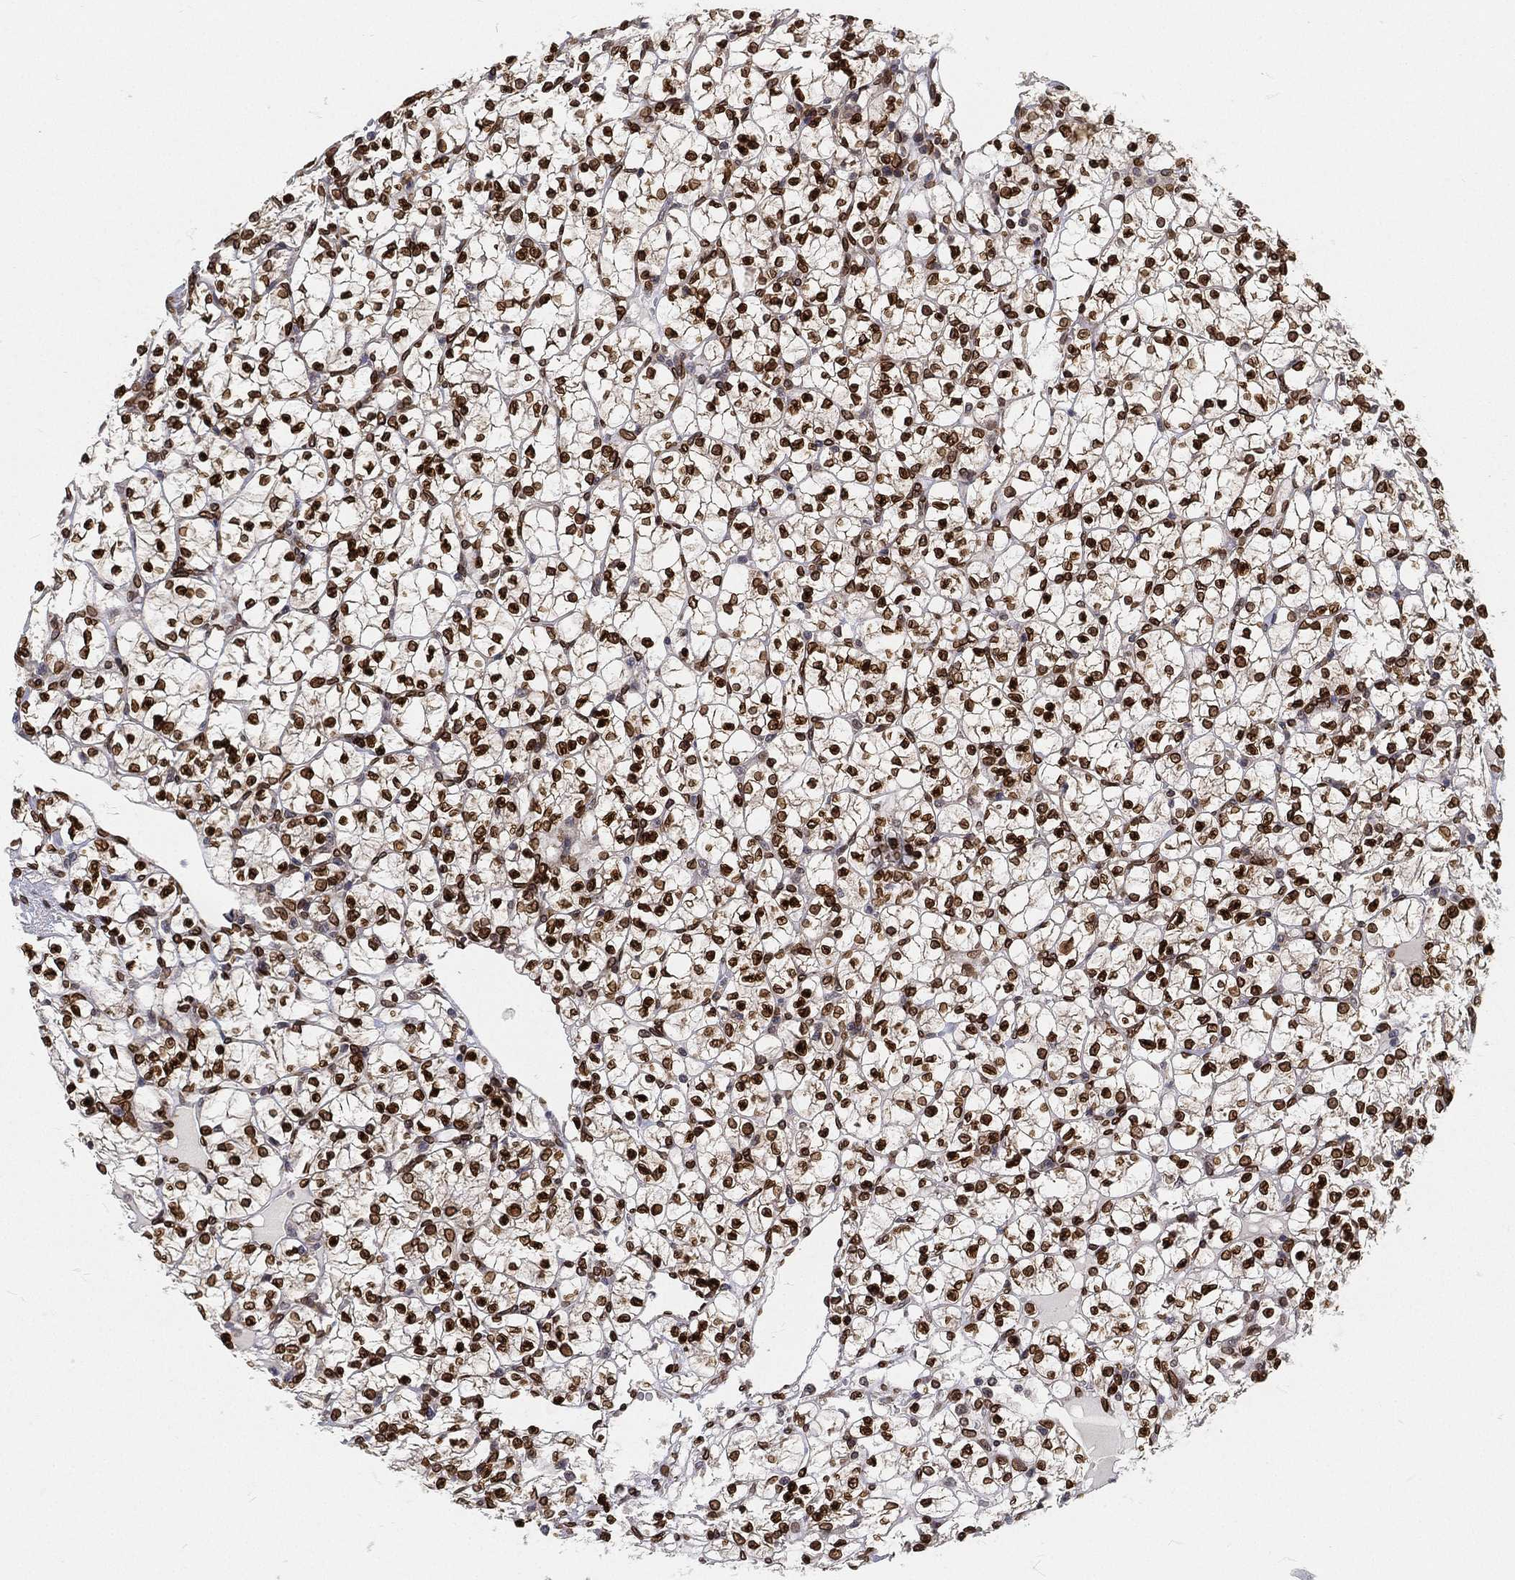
{"staining": {"intensity": "strong", "quantity": ">75%", "location": "nuclear"}, "tissue": "renal cancer", "cell_type": "Tumor cells", "image_type": "cancer", "snomed": [{"axis": "morphology", "description": "Adenocarcinoma, NOS"}, {"axis": "topography", "description": "Kidney"}], "caption": "The image shows immunohistochemical staining of renal cancer. There is strong nuclear positivity is appreciated in approximately >75% of tumor cells.", "gene": "PALB2", "patient": {"sex": "female", "age": 89}}